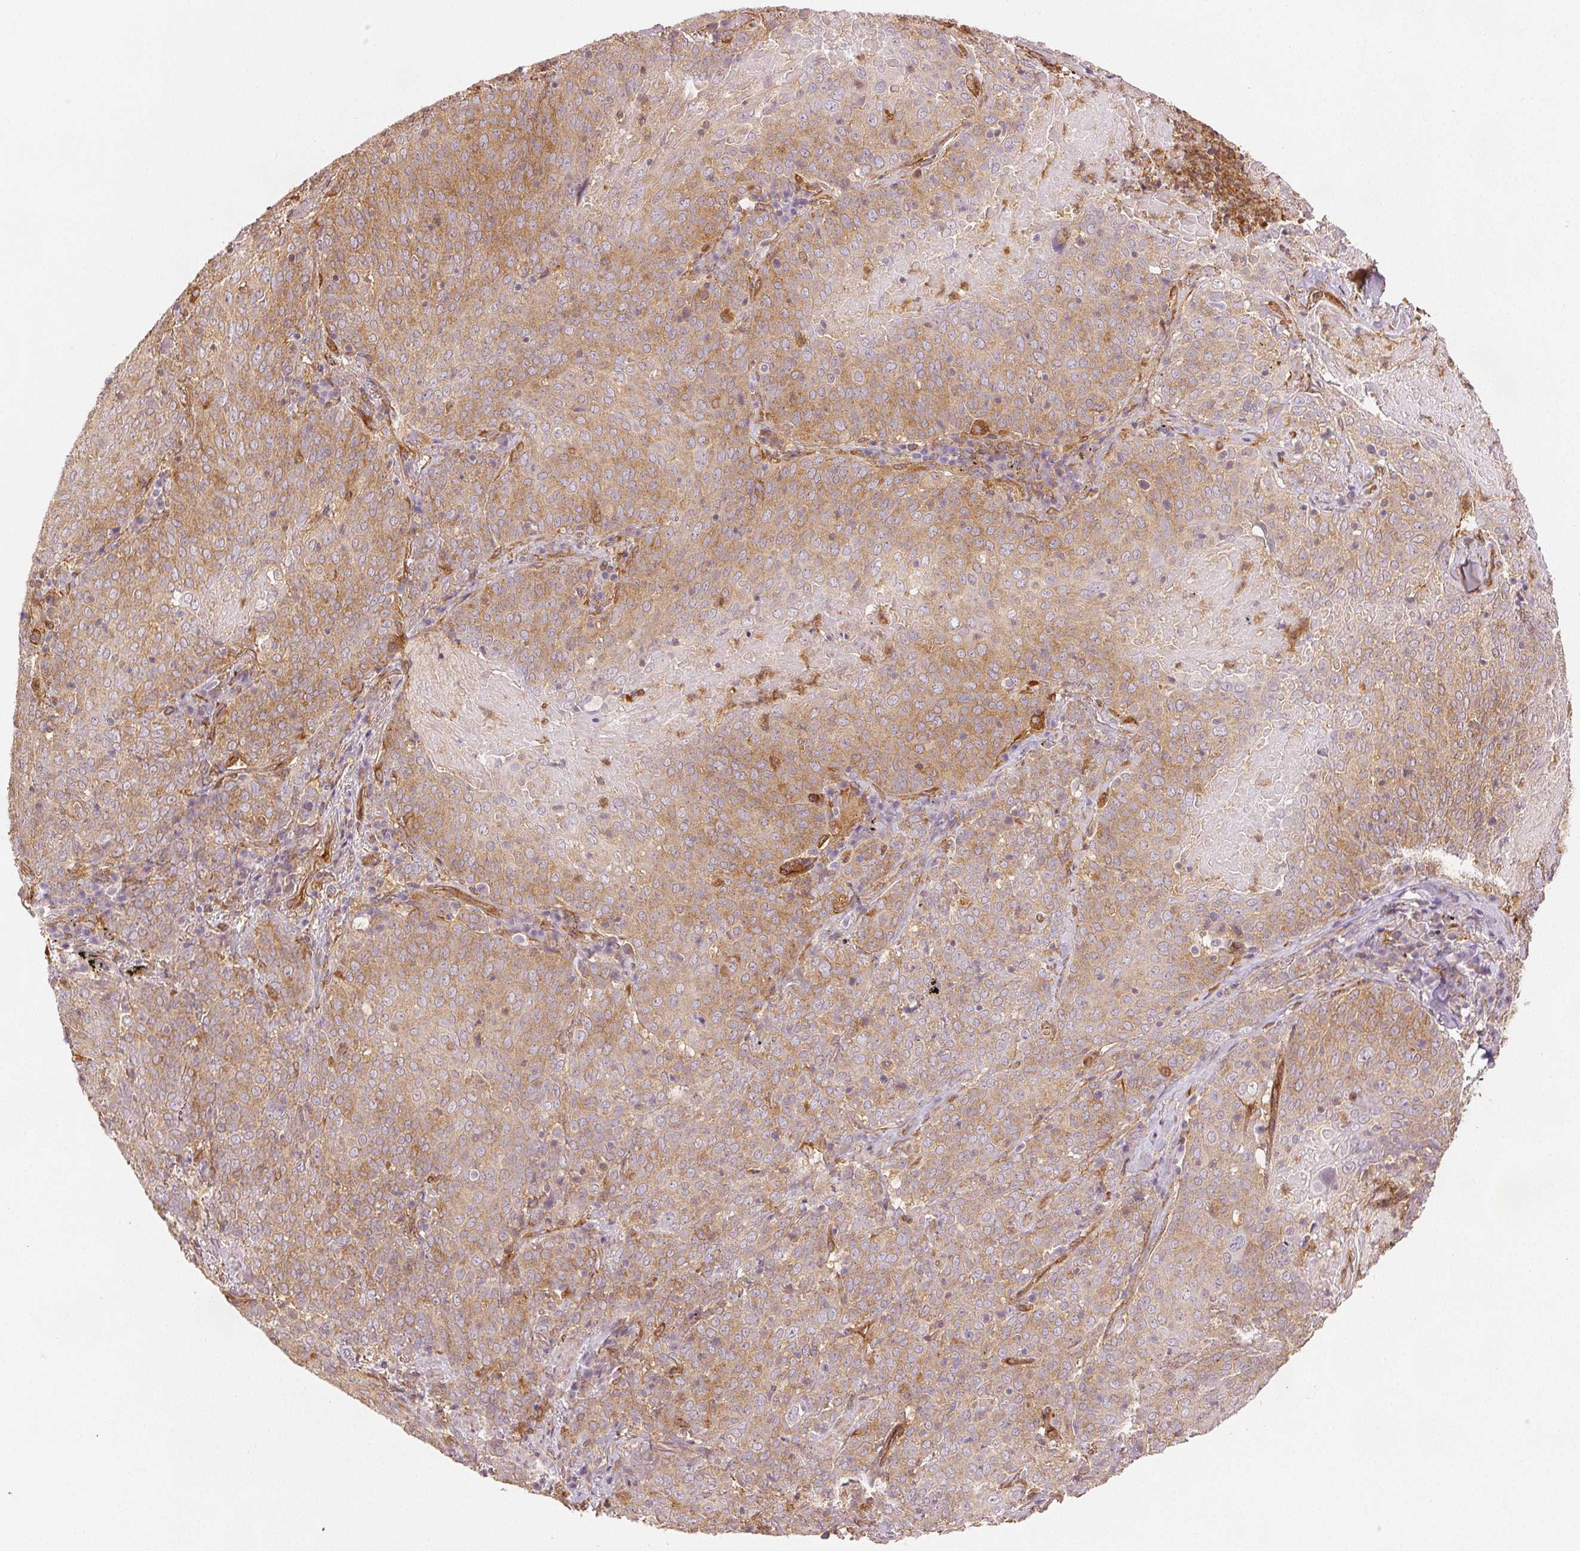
{"staining": {"intensity": "moderate", "quantity": ">75%", "location": "cytoplasmic/membranous"}, "tissue": "lung cancer", "cell_type": "Tumor cells", "image_type": "cancer", "snomed": [{"axis": "morphology", "description": "Squamous cell carcinoma, NOS"}, {"axis": "topography", "description": "Lung"}], "caption": "Lung squamous cell carcinoma was stained to show a protein in brown. There is medium levels of moderate cytoplasmic/membranous expression in approximately >75% of tumor cells.", "gene": "DIAPH2", "patient": {"sex": "male", "age": 82}}